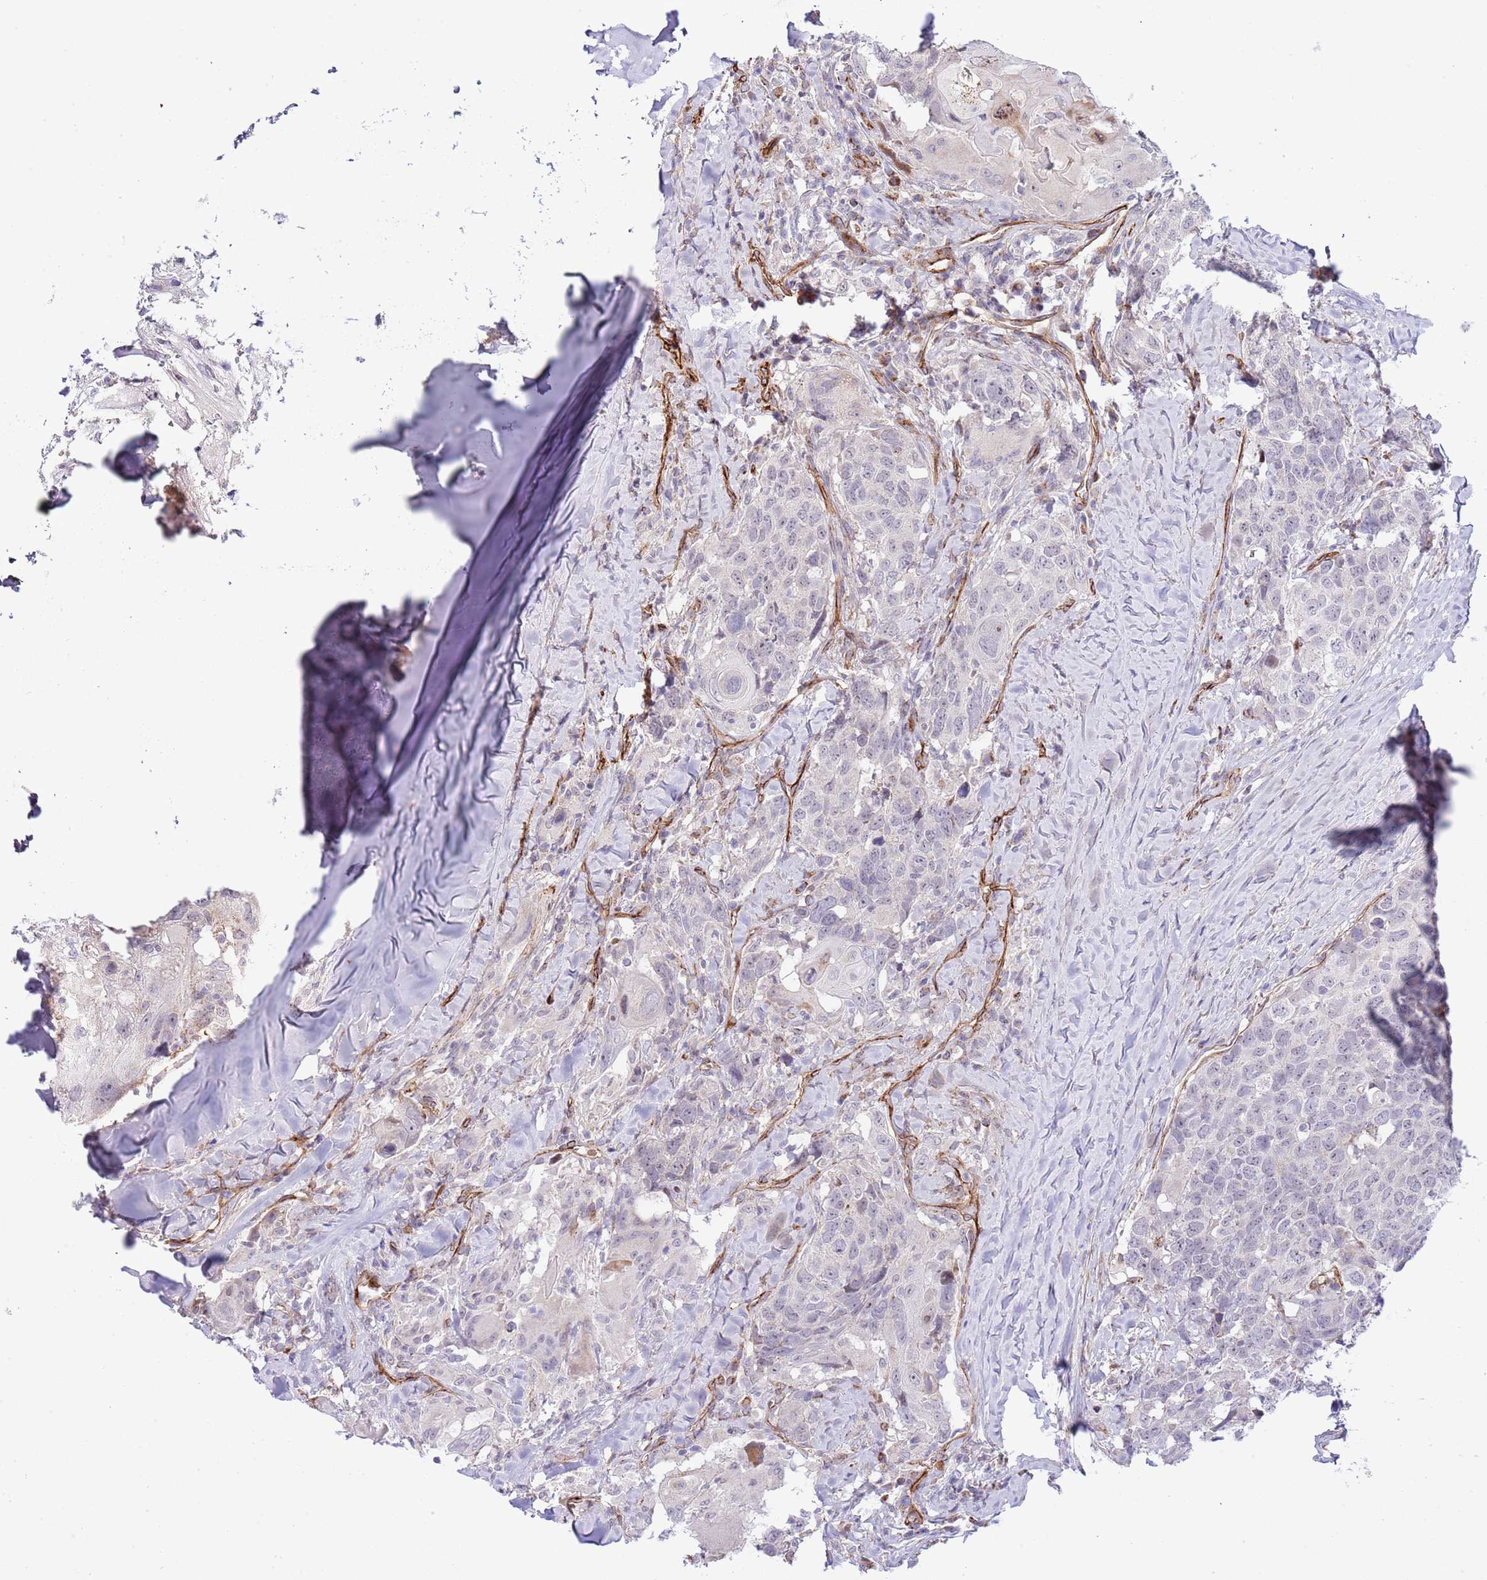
{"staining": {"intensity": "negative", "quantity": "none", "location": "none"}, "tissue": "head and neck cancer", "cell_type": "Tumor cells", "image_type": "cancer", "snomed": [{"axis": "morphology", "description": "Normal tissue, NOS"}, {"axis": "morphology", "description": "Squamous cell carcinoma, NOS"}, {"axis": "topography", "description": "Skeletal muscle"}, {"axis": "topography", "description": "Vascular tissue"}, {"axis": "topography", "description": "Peripheral nerve tissue"}, {"axis": "topography", "description": "Head-Neck"}], "caption": "Tumor cells are negative for brown protein staining in head and neck cancer. Nuclei are stained in blue.", "gene": "NEK3", "patient": {"sex": "male", "age": 66}}